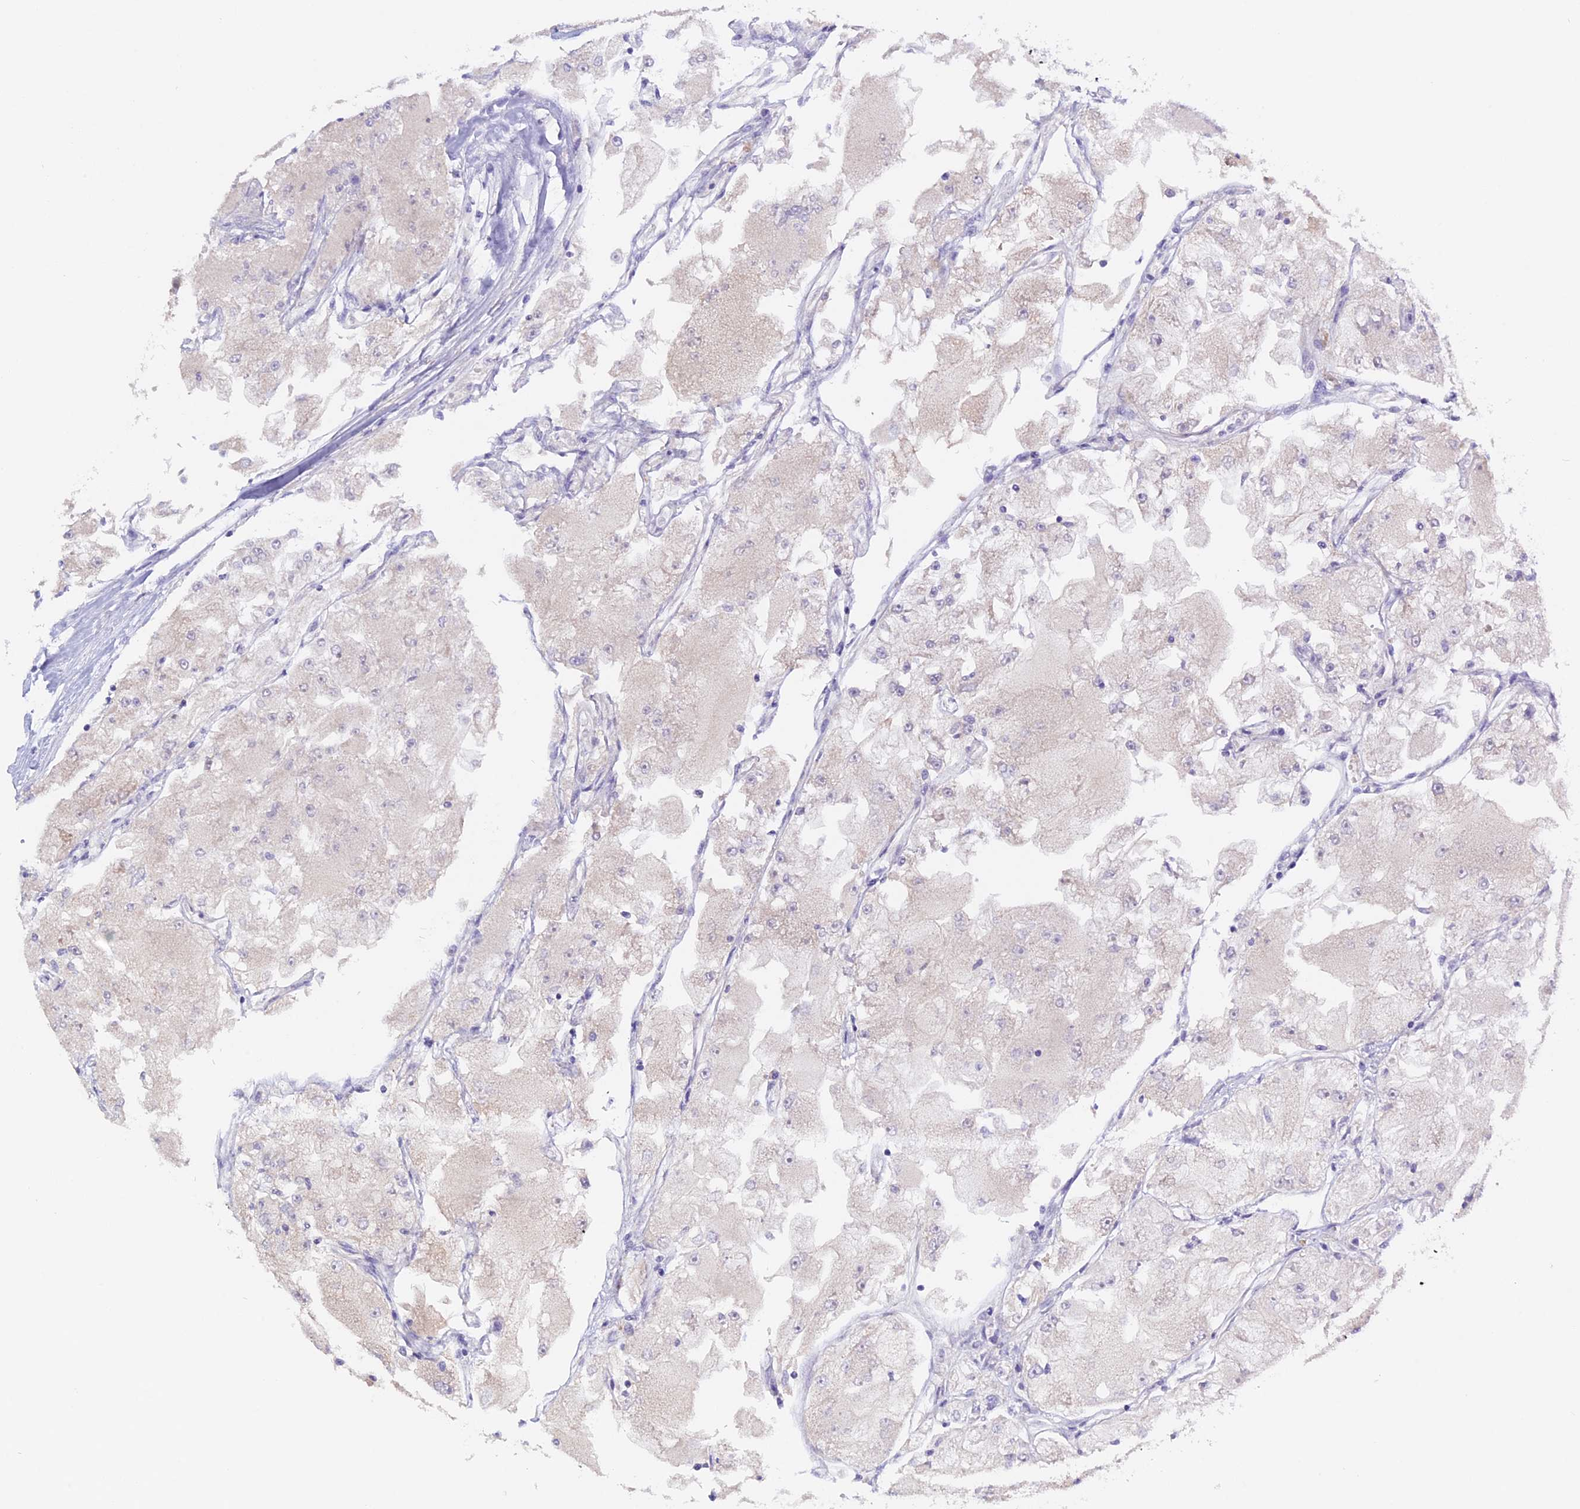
{"staining": {"intensity": "negative", "quantity": "none", "location": "none"}, "tissue": "renal cancer", "cell_type": "Tumor cells", "image_type": "cancer", "snomed": [{"axis": "morphology", "description": "Adenocarcinoma, NOS"}, {"axis": "topography", "description": "Kidney"}], "caption": "Renal cancer (adenocarcinoma) was stained to show a protein in brown. There is no significant staining in tumor cells.", "gene": "RTTN", "patient": {"sex": "female", "age": 72}}